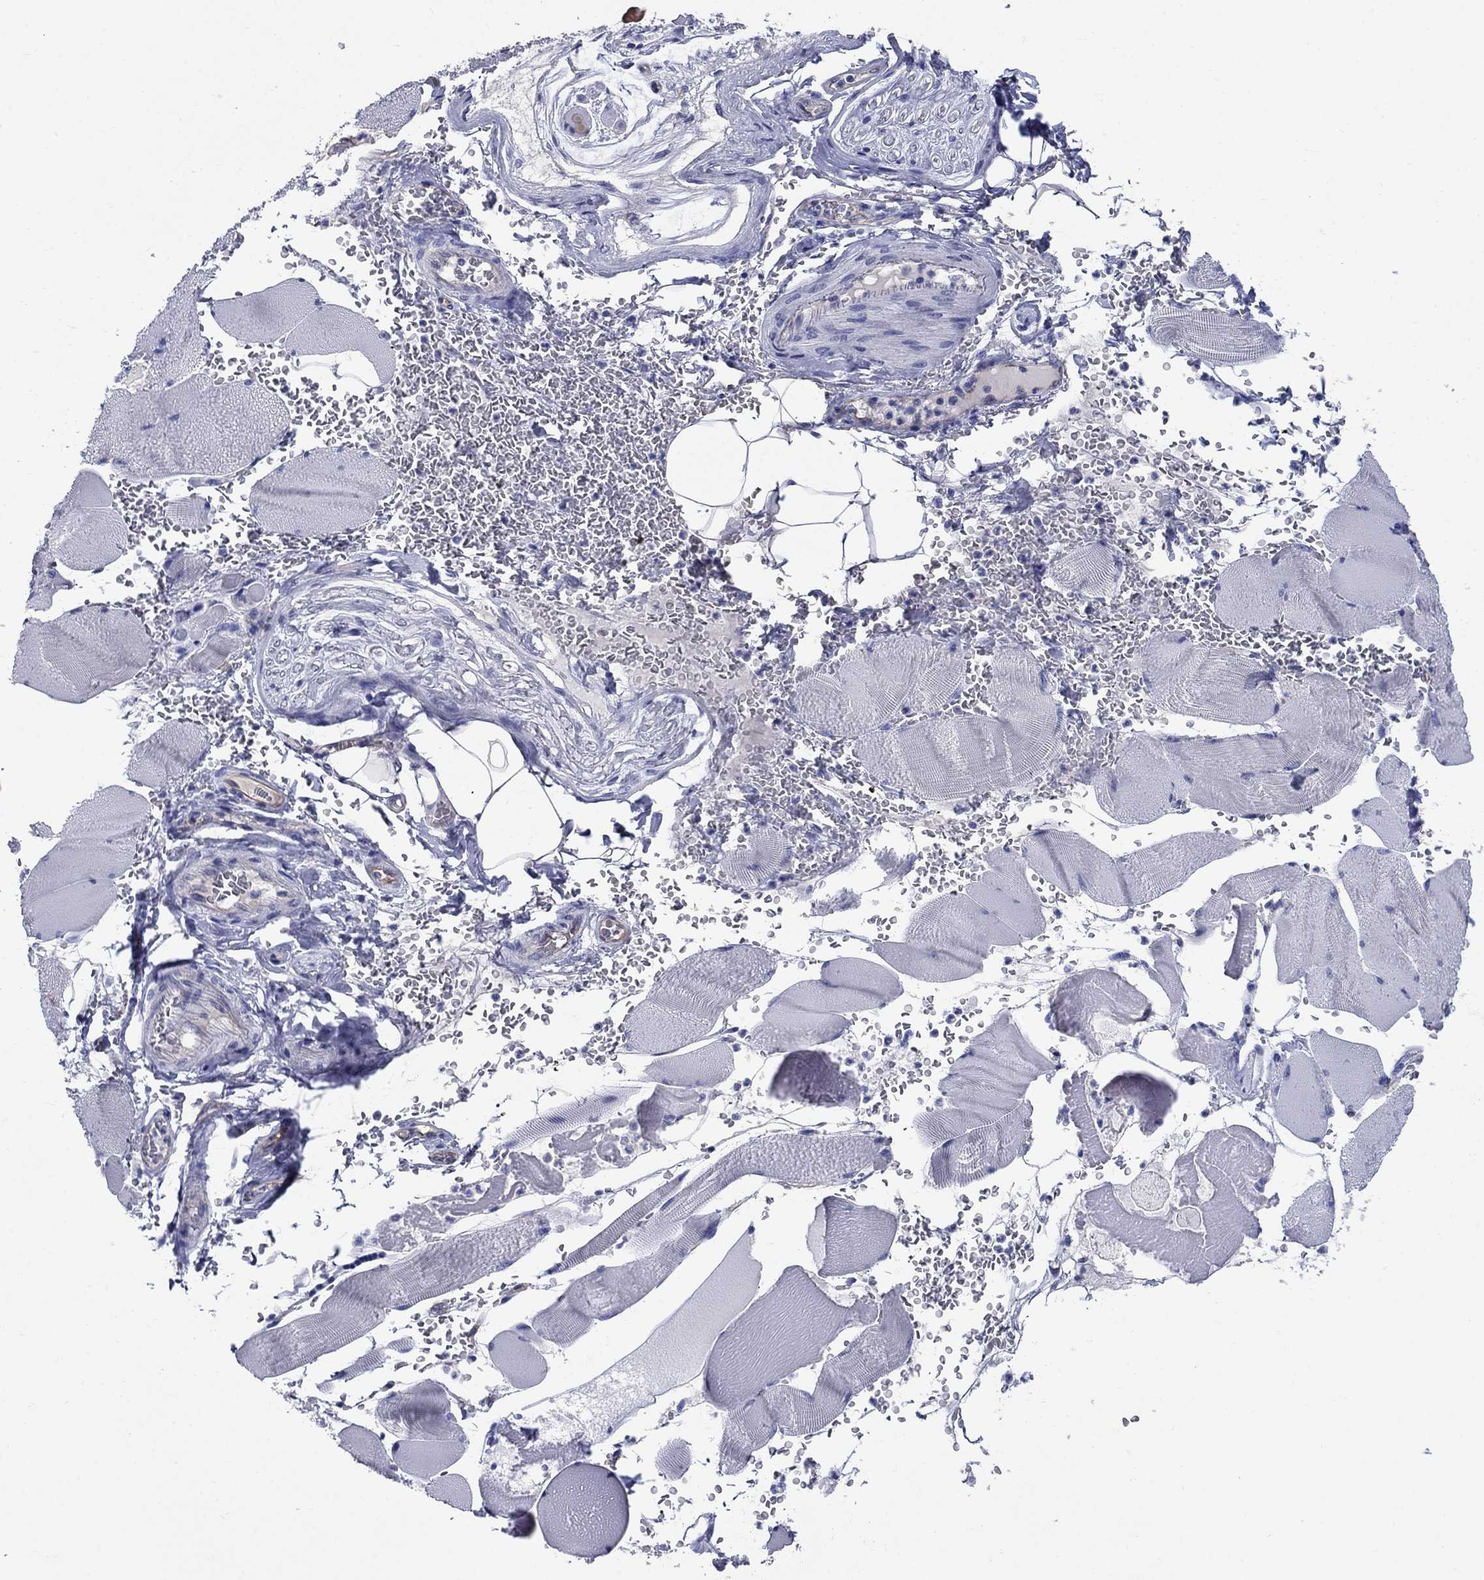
{"staining": {"intensity": "negative", "quantity": "none", "location": "none"}, "tissue": "skeletal muscle", "cell_type": "Myocytes", "image_type": "normal", "snomed": [{"axis": "morphology", "description": "Normal tissue, NOS"}, {"axis": "topography", "description": "Skeletal muscle"}], "caption": "Myocytes are negative for protein expression in benign human skeletal muscle.", "gene": "SMCP", "patient": {"sex": "male", "age": 56}}